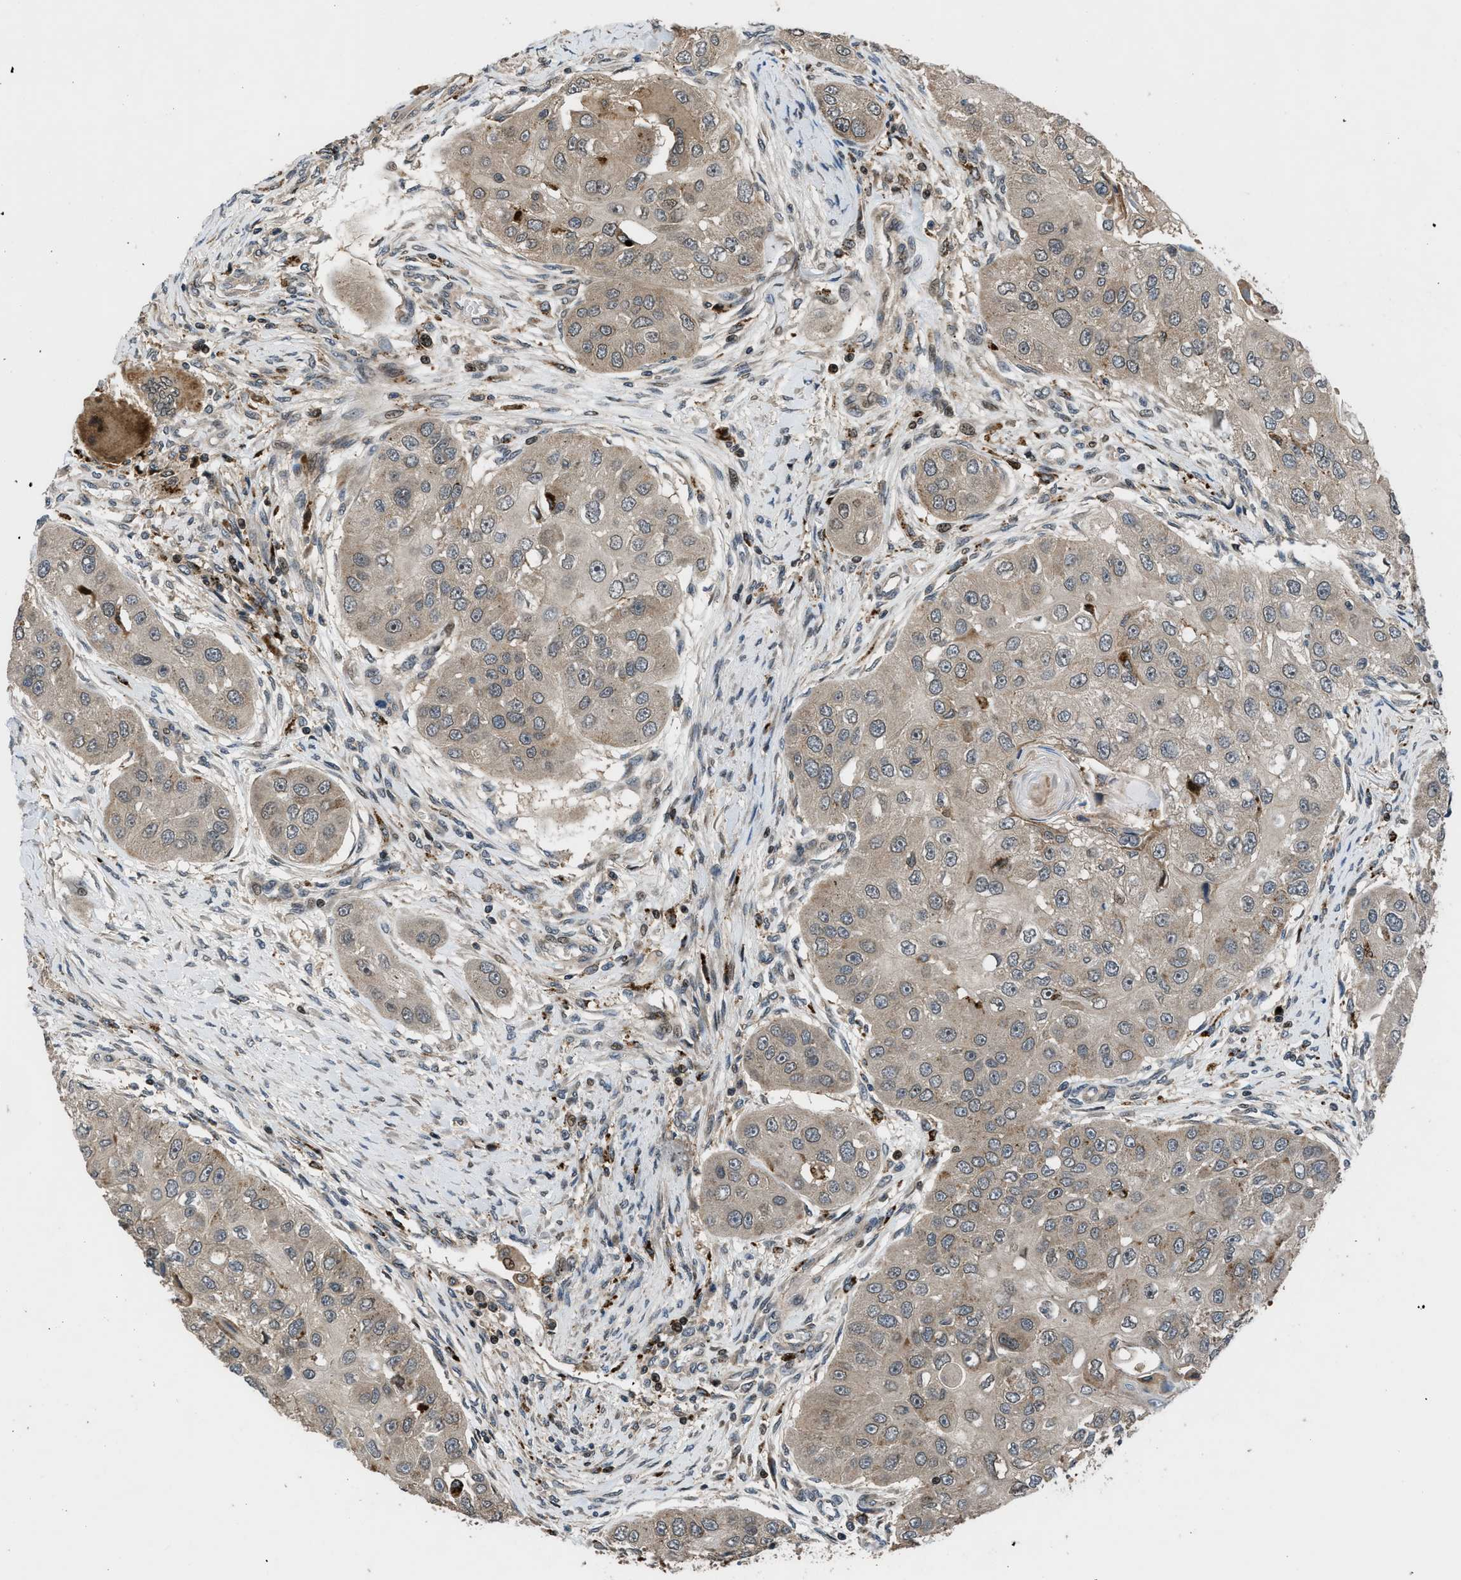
{"staining": {"intensity": "weak", "quantity": "25%-75%", "location": "cytoplasmic/membranous,nuclear"}, "tissue": "head and neck cancer", "cell_type": "Tumor cells", "image_type": "cancer", "snomed": [{"axis": "morphology", "description": "Normal tissue, NOS"}, {"axis": "morphology", "description": "Squamous cell carcinoma, NOS"}, {"axis": "topography", "description": "Skeletal muscle"}, {"axis": "topography", "description": "Head-Neck"}], "caption": "This histopathology image demonstrates immunohistochemistry (IHC) staining of human head and neck cancer (squamous cell carcinoma), with low weak cytoplasmic/membranous and nuclear expression in approximately 25%-75% of tumor cells.", "gene": "CTBS", "patient": {"sex": "male", "age": 51}}